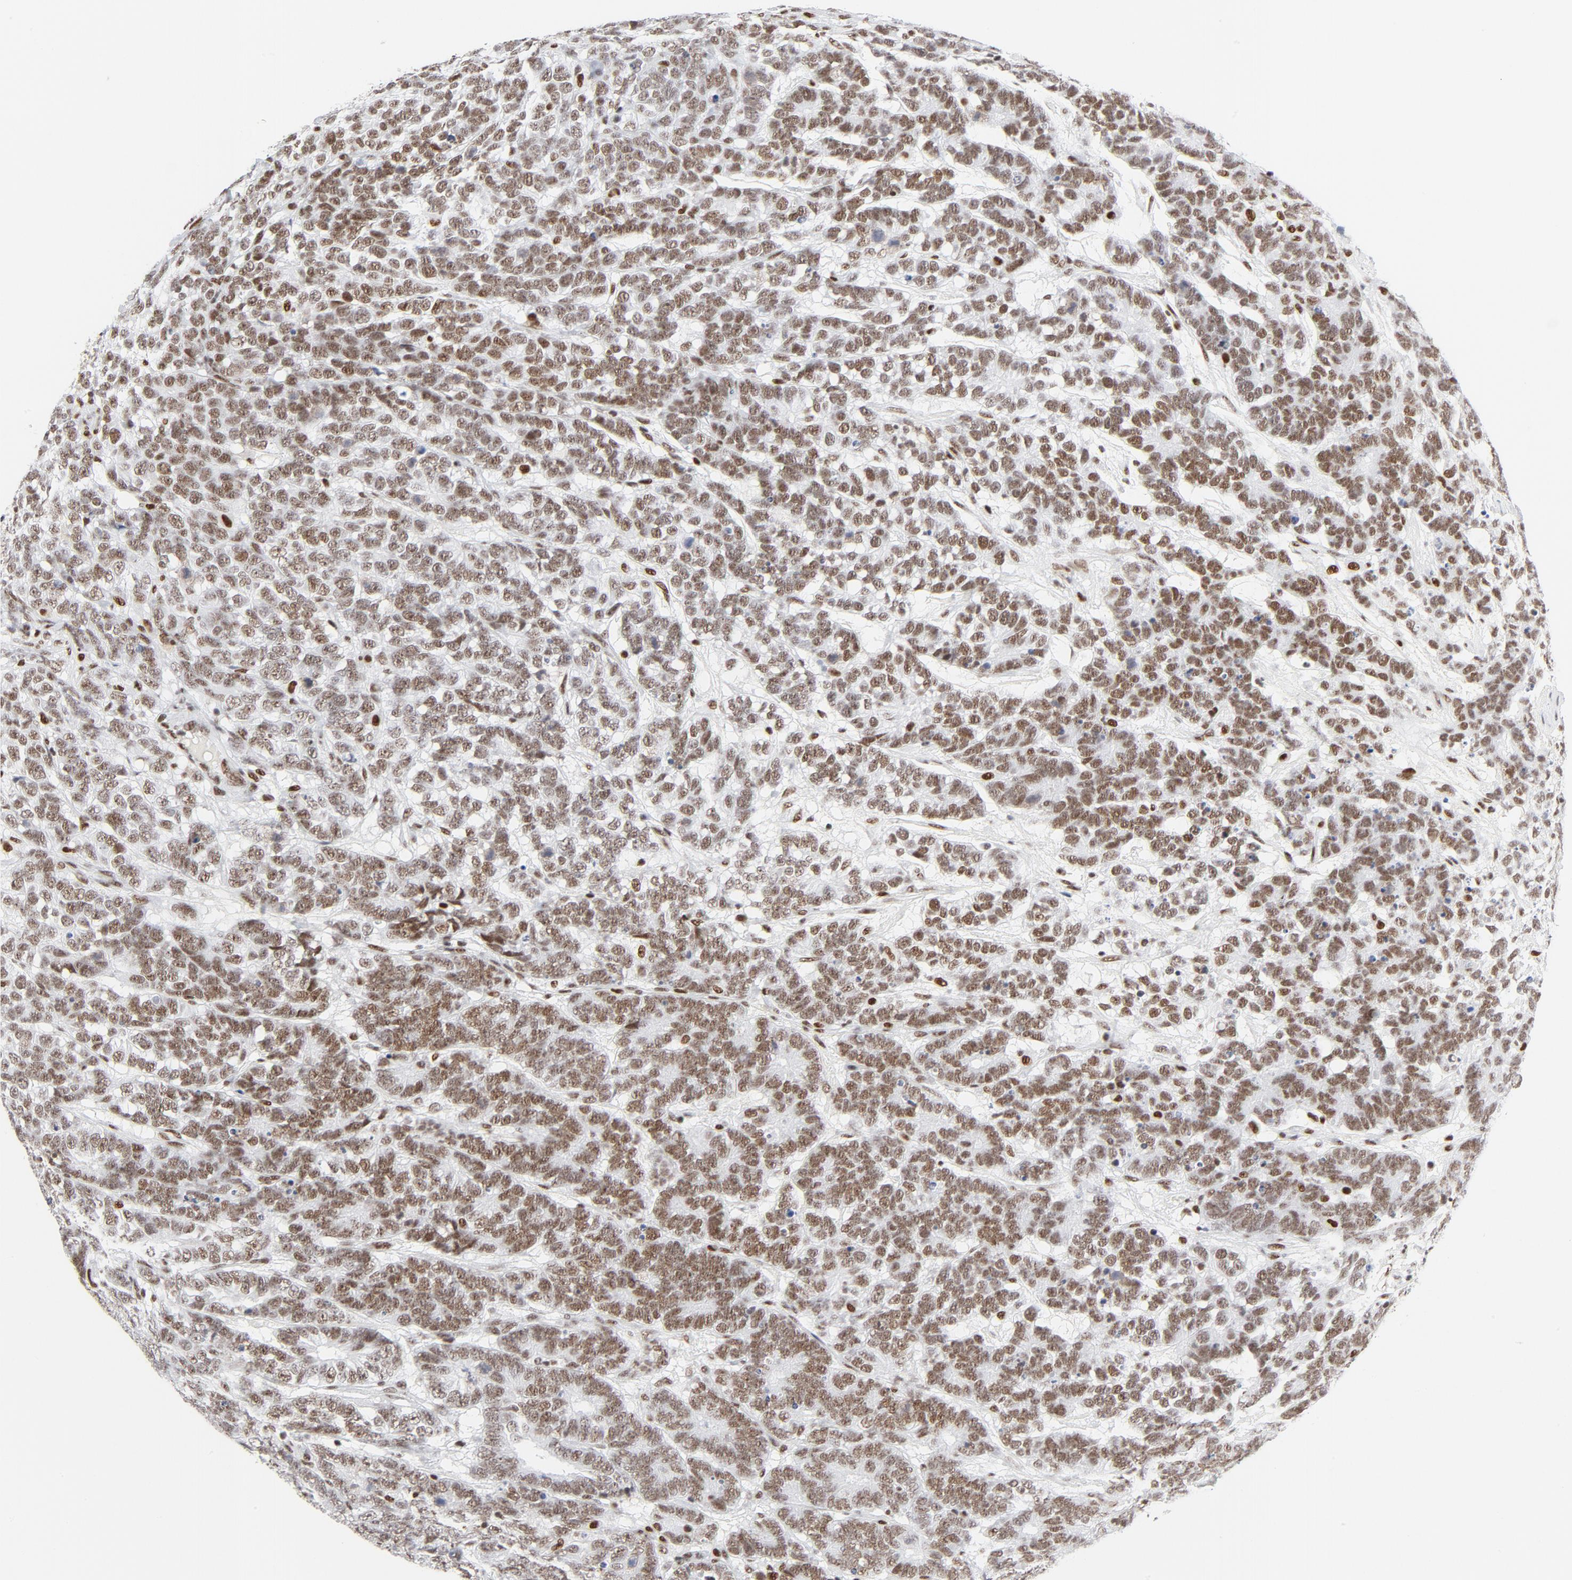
{"staining": {"intensity": "moderate", "quantity": ">75%", "location": "nuclear"}, "tissue": "testis cancer", "cell_type": "Tumor cells", "image_type": "cancer", "snomed": [{"axis": "morphology", "description": "Carcinoma, Embryonal, NOS"}, {"axis": "topography", "description": "Testis"}], "caption": "Human embryonal carcinoma (testis) stained for a protein (brown) shows moderate nuclear positive positivity in about >75% of tumor cells.", "gene": "GTF2H1", "patient": {"sex": "male", "age": 26}}